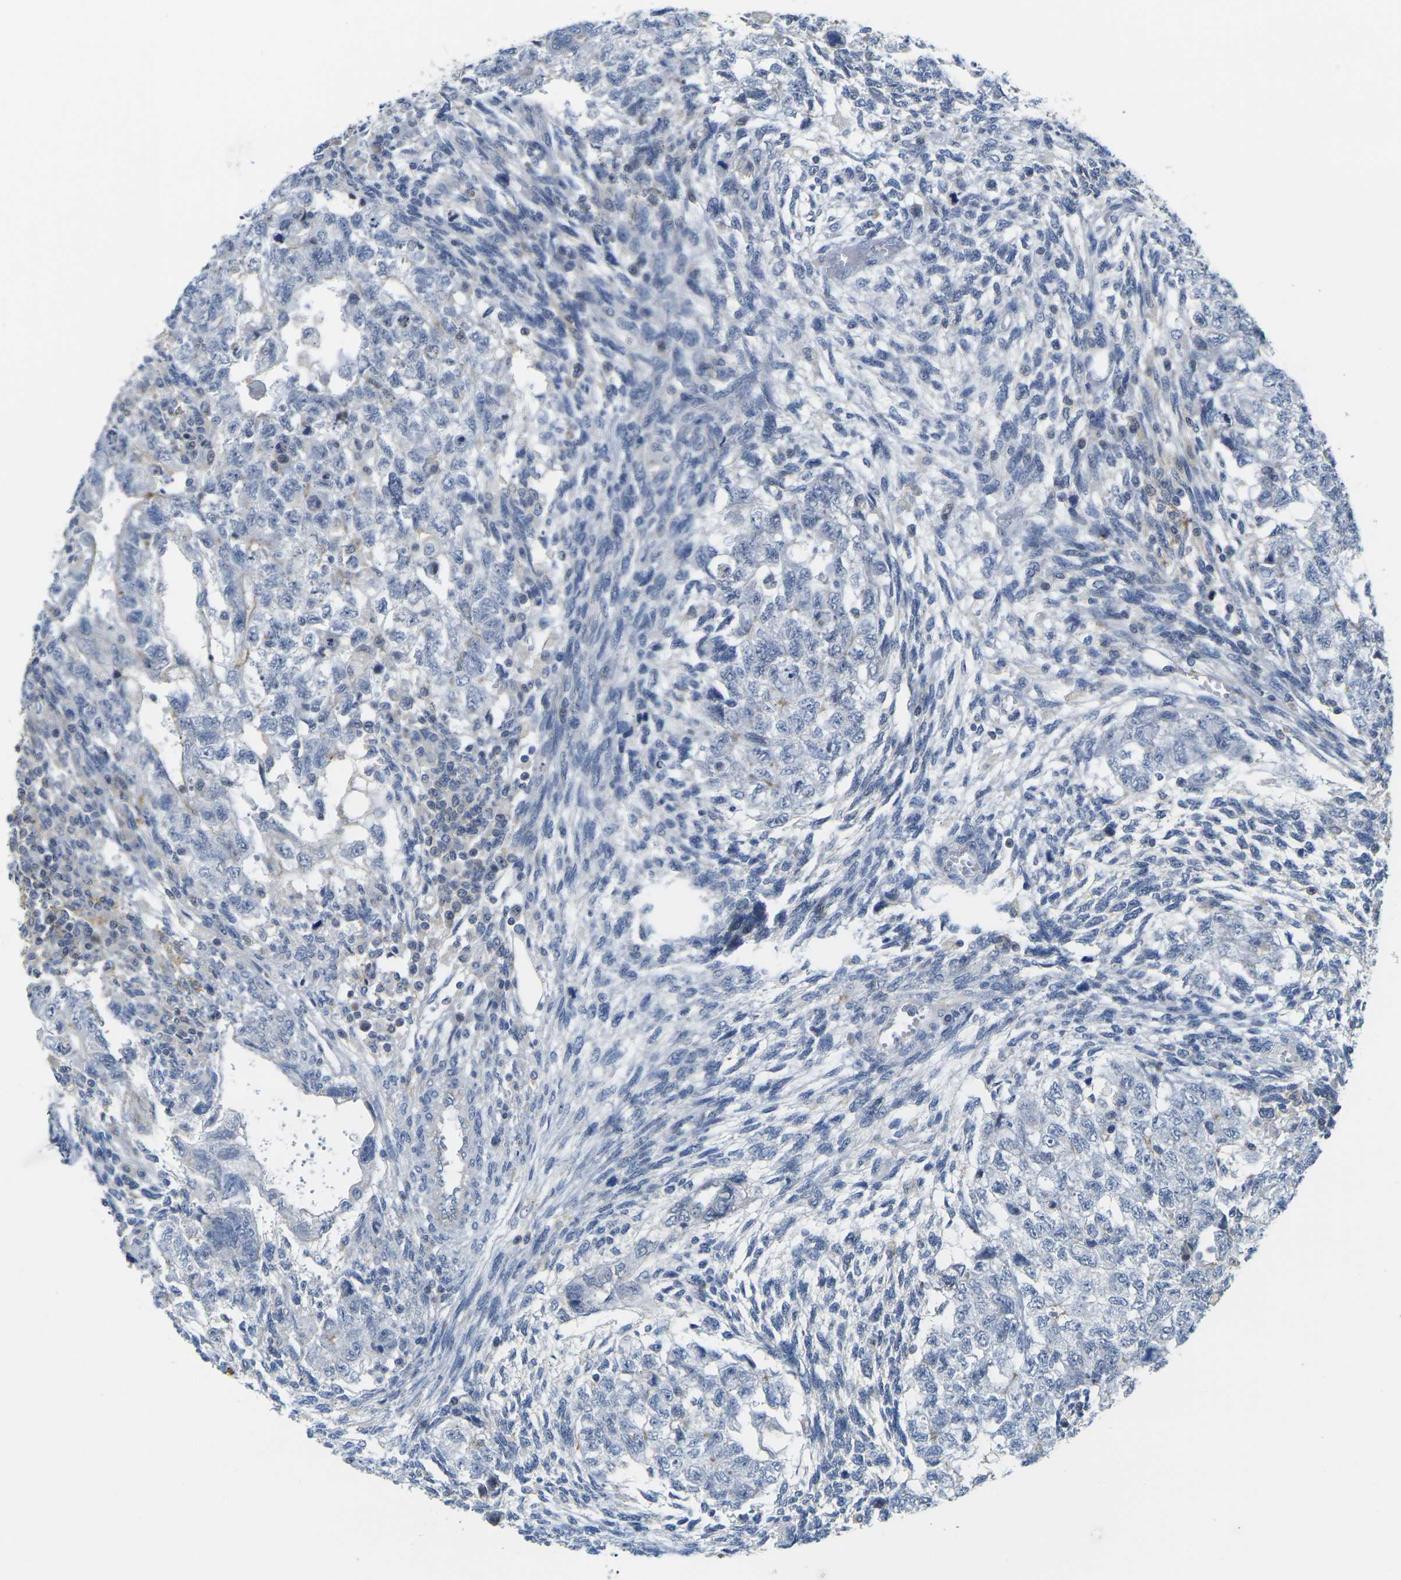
{"staining": {"intensity": "negative", "quantity": "none", "location": "none"}, "tissue": "testis cancer", "cell_type": "Tumor cells", "image_type": "cancer", "snomed": [{"axis": "morphology", "description": "Normal tissue, NOS"}, {"axis": "morphology", "description": "Carcinoma, Embryonal, NOS"}, {"axis": "topography", "description": "Testis"}], "caption": "This is an IHC histopathology image of human testis cancer. There is no staining in tumor cells.", "gene": "OTOF", "patient": {"sex": "male", "age": 36}}